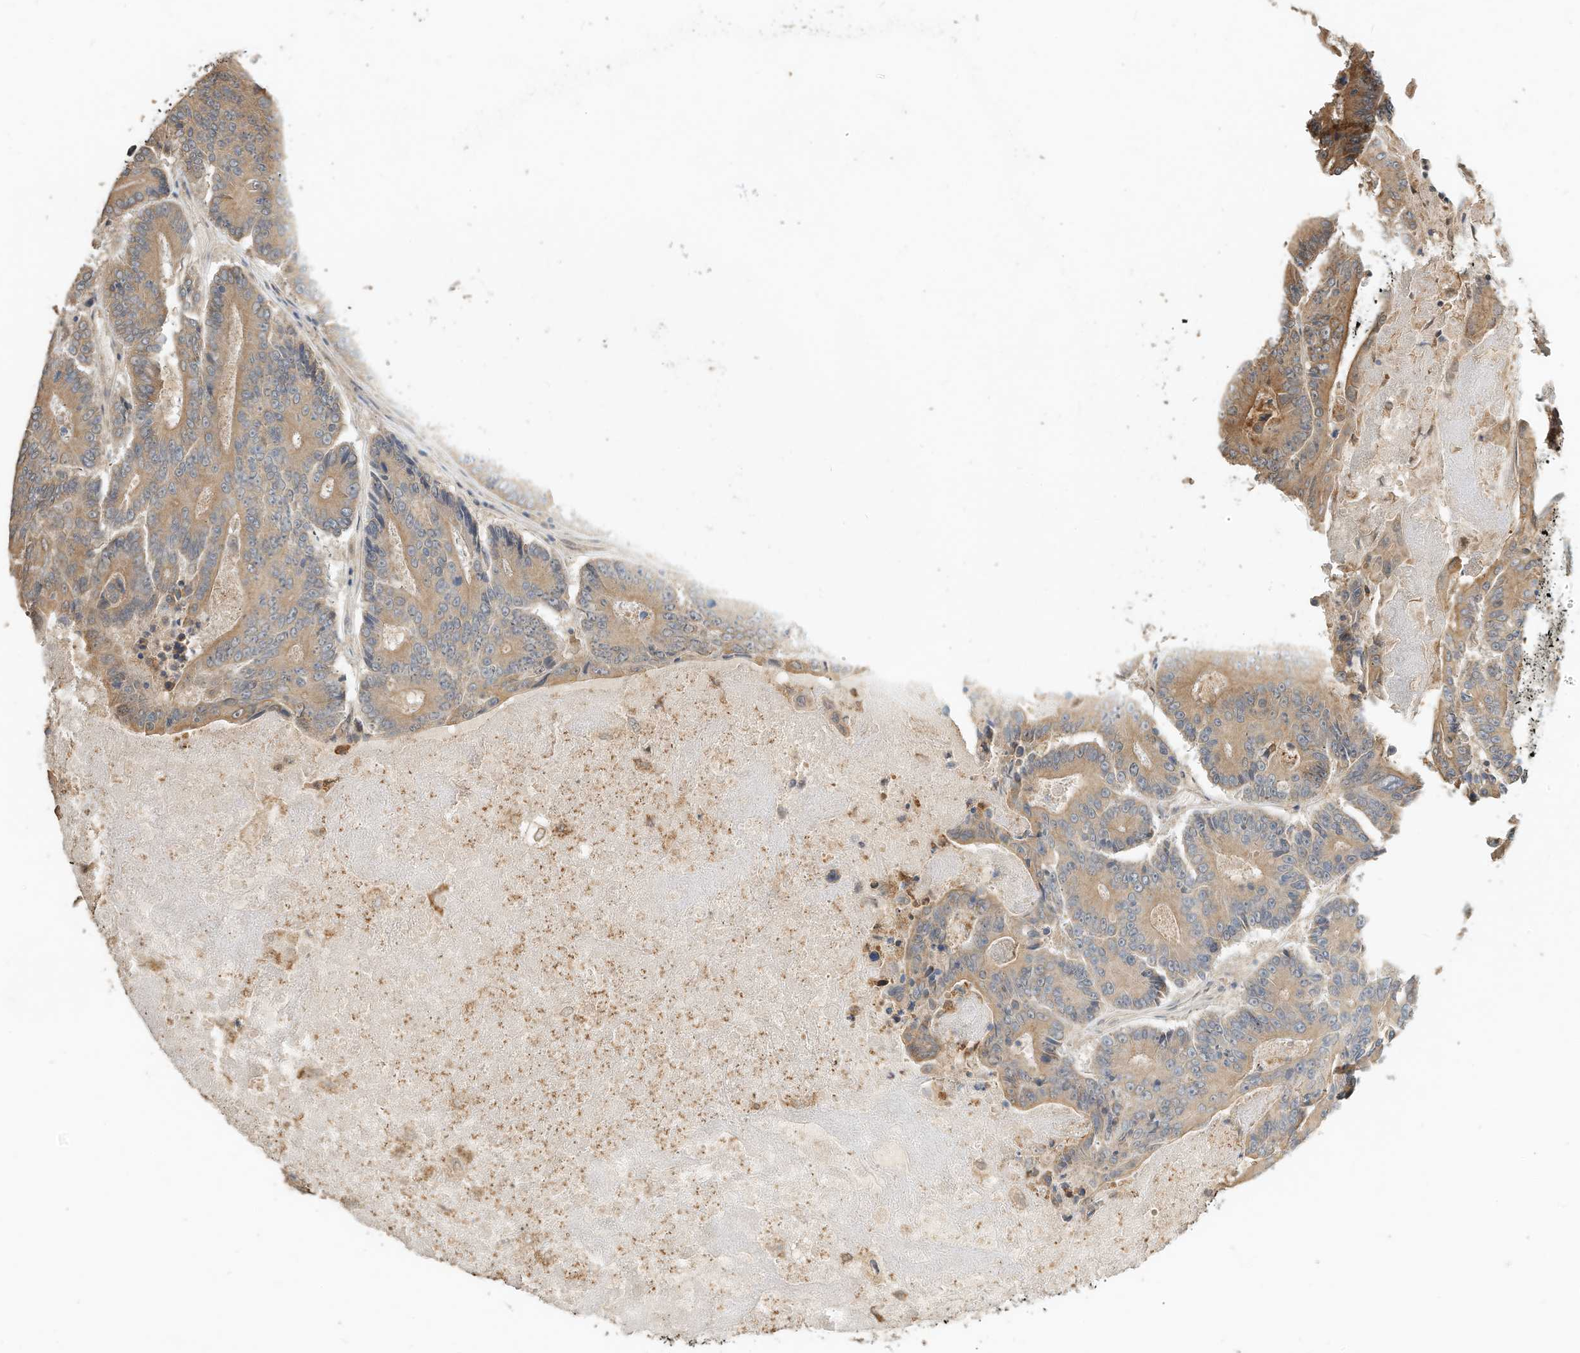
{"staining": {"intensity": "moderate", "quantity": ">75%", "location": "cytoplasmic/membranous"}, "tissue": "colorectal cancer", "cell_type": "Tumor cells", "image_type": "cancer", "snomed": [{"axis": "morphology", "description": "Adenocarcinoma, NOS"}, {"axis": "topography", "description": "Colon"}], "caption": "This is a micrograph of immunohistochemistry (IHC) staining of colorectal cancer, which shows moderate expression in the cytoplasmic/membranous of tumor cells.", "gene": "OFD1", "patient": {"sex": "male", "age": 83}}